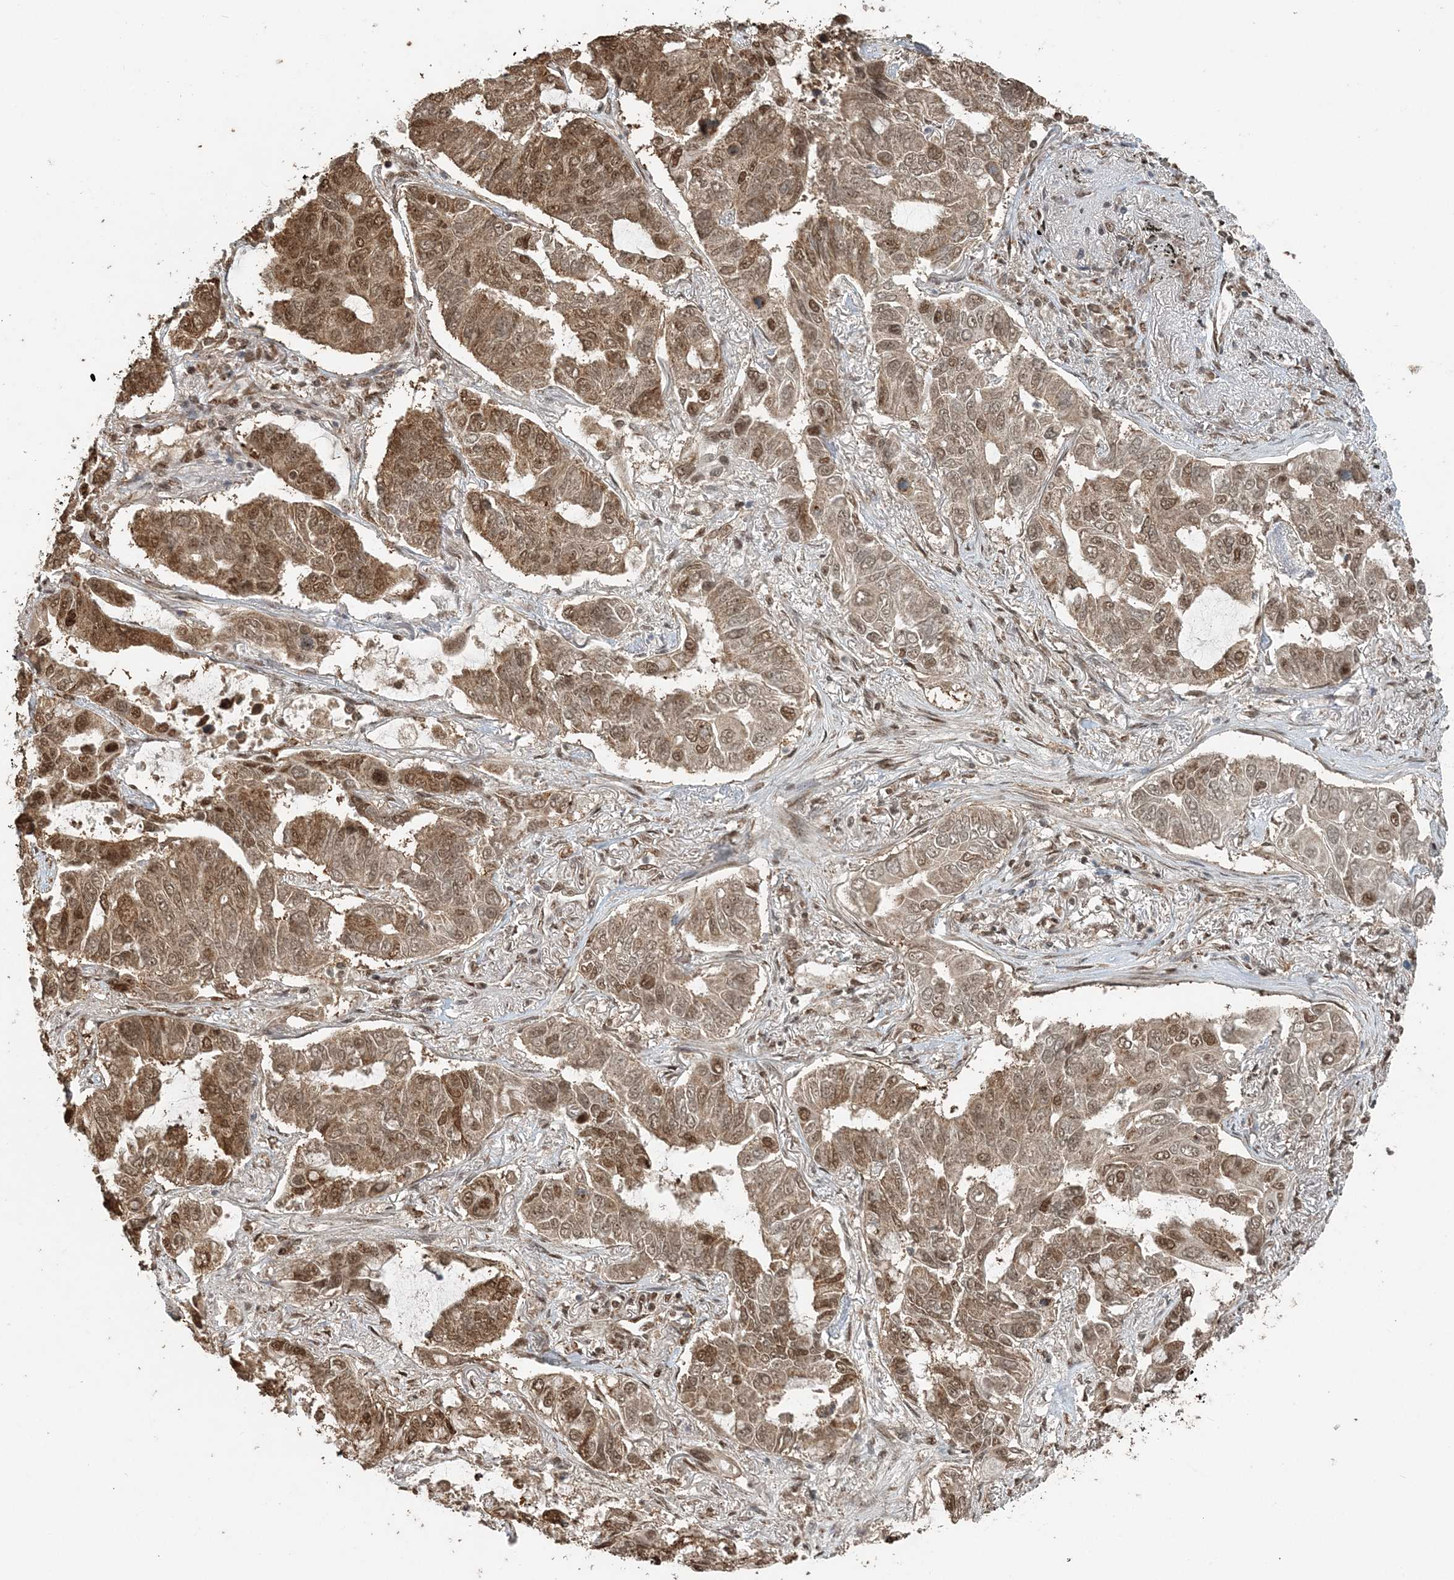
{"staining": {"intensity": "moderate", "quantity": ">75%", "location": "cytoplasmic/membranous,nuclear"}, "tissue": "lung cancer", "cell_type": "Tumor cells", "image_type": "cancer", "snomed": [{"axis": "morphology", "description": "Adenocarcinoma, NOS"}, {"axis": "topography", "description": "Lung"}], "caption": "DAB (3,3'-diaminobenzidine) immunohistochemical staining of human lung cancer exhibits moderate cytoplasmic/membranous and nuclear protein staining in about >75% of tumor cells. The staining was performed using DAB (3,3'-diaminobenzidine), with brown indicating positive protein expression. Nuclei are stained blue with hematoxylin.", "gene": "ARHGAP35", "patient": {"sex": "male", "age": 64}}